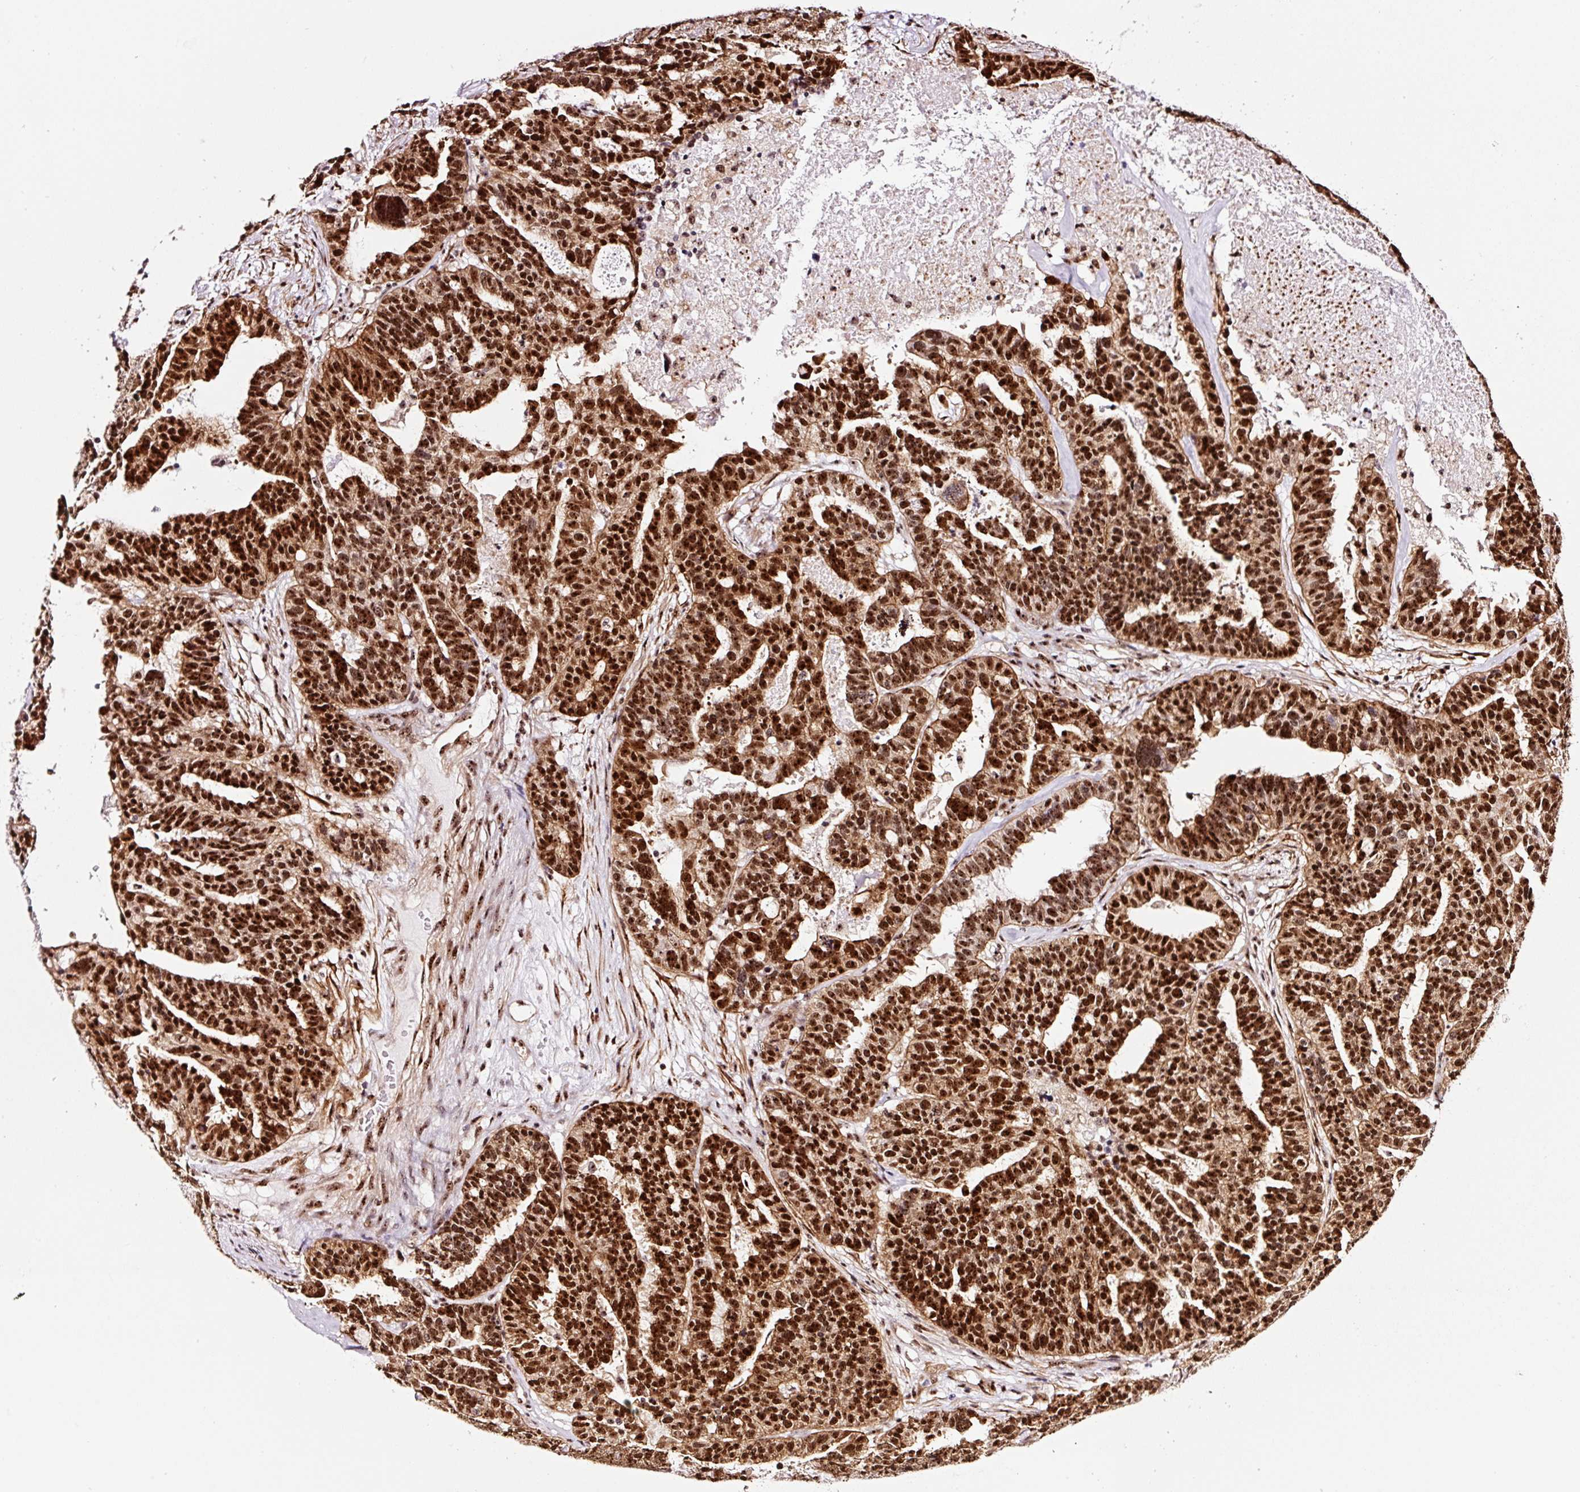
{"staining": {"intensity": "strong", "quantity": ">75%", "location": "nuclear"}, "tissue": "ovarian cancer", "cell_type": "Tumor cells", "image_type": "cancer", "snomed": [{"axis": "morphology", "description": "Cystadenocarcinoma, serous, NOS"}, {"axis": "topography", "description": "Ovary"}], "caption": "Serous cystadenocarcinoma (ovarian) tissue reveals strong nuclear expression in approximately >75% of tumor cells, visualized by immunohistochemistry.", "gene": "GNL3", "patient": {"sex": "female", "age": 59}}